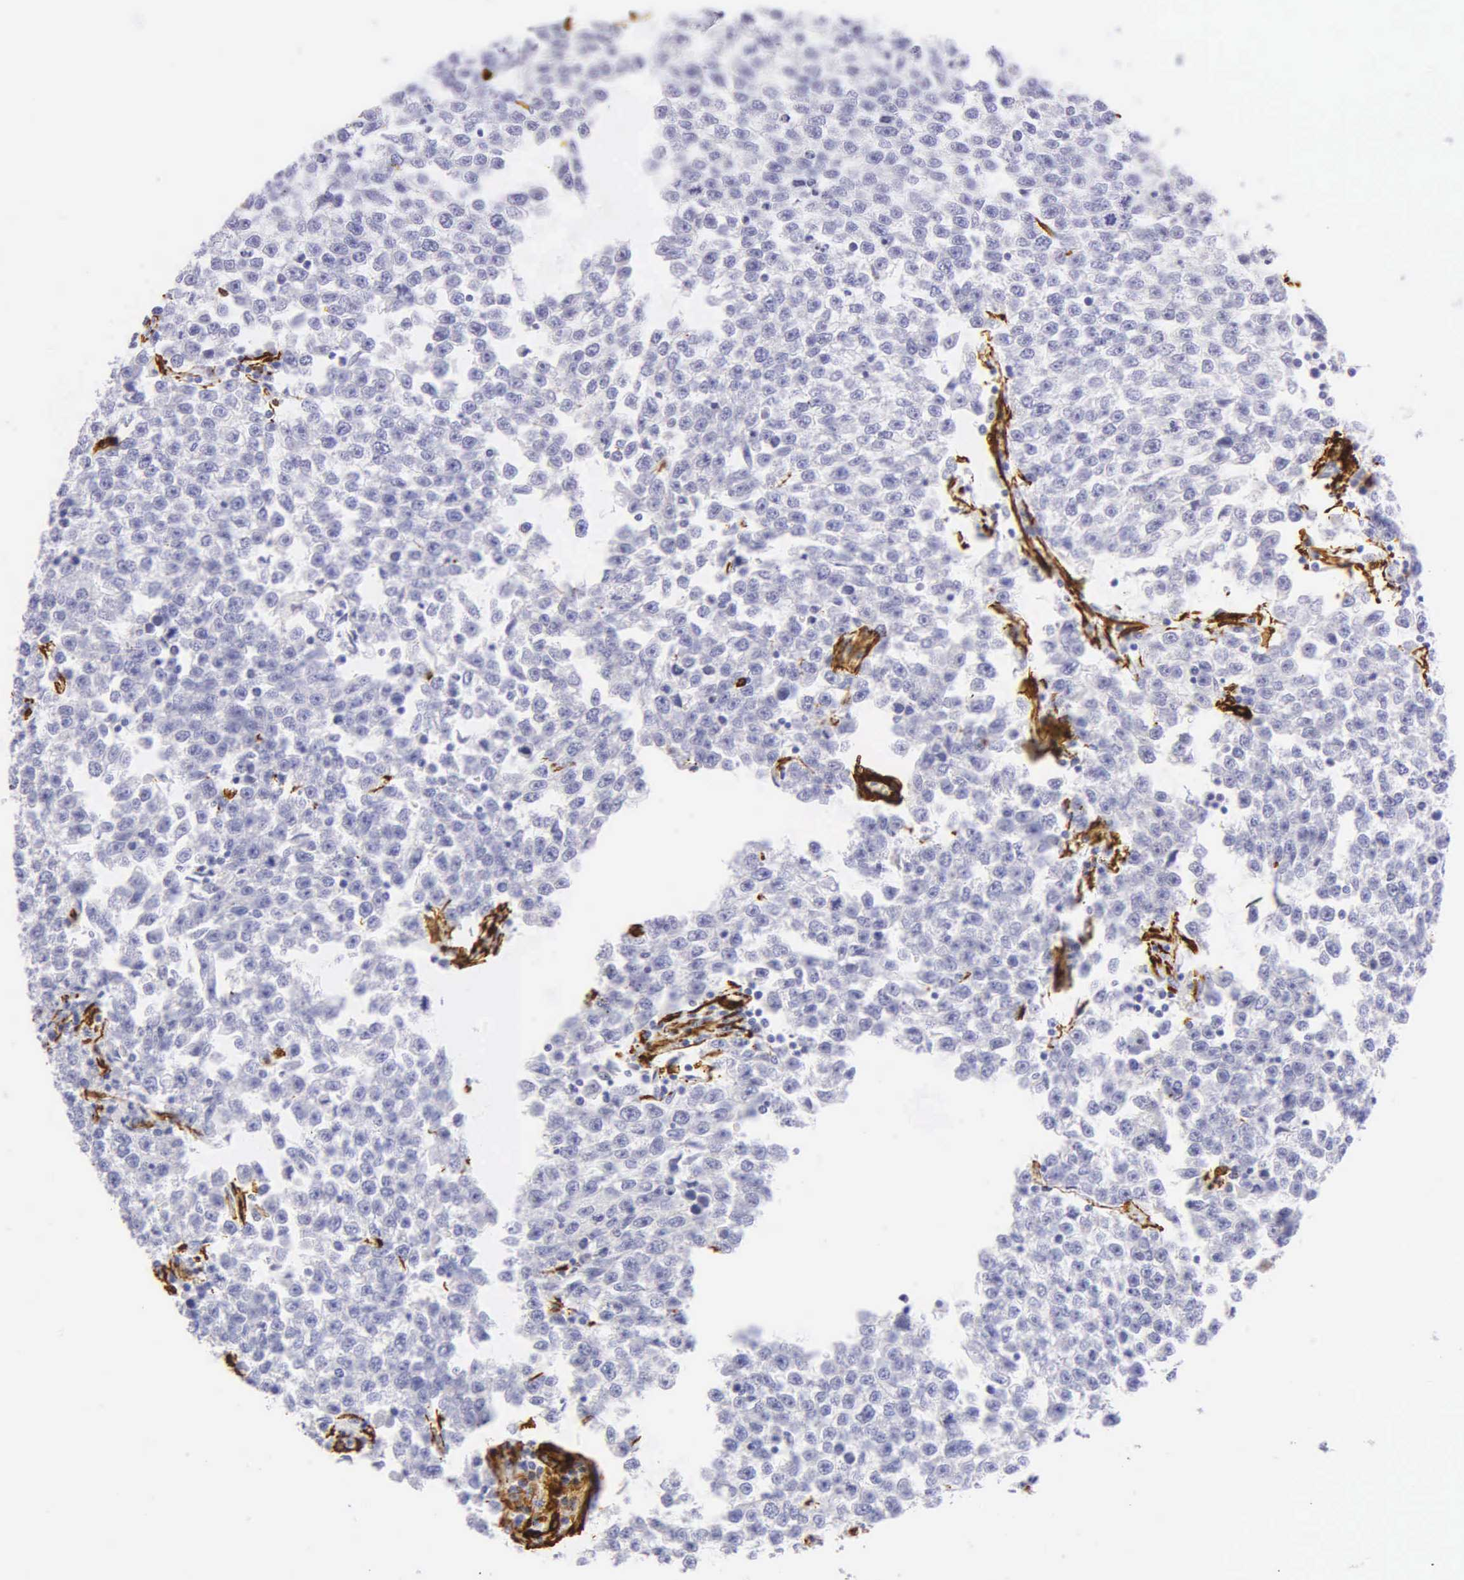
{"staining": {"intensity": "negative", "quantity": "none", "location": "none"}, "tissue": "testis cancer", "cell_type": "Tumor cells", "image_type": "cancer", "snomed": [{"axis": "morphology", "description": "Seminoma, NOS"}, {"axis": "topography", "description": "Testis"}], "caption": "High power microscopy micrograph of an immunohistochemistry image of testis seminoma, revealing no significant positivity in tumor cells.", "gene": "ACTA2", "patient": {"sex": "male", "age": 36}}